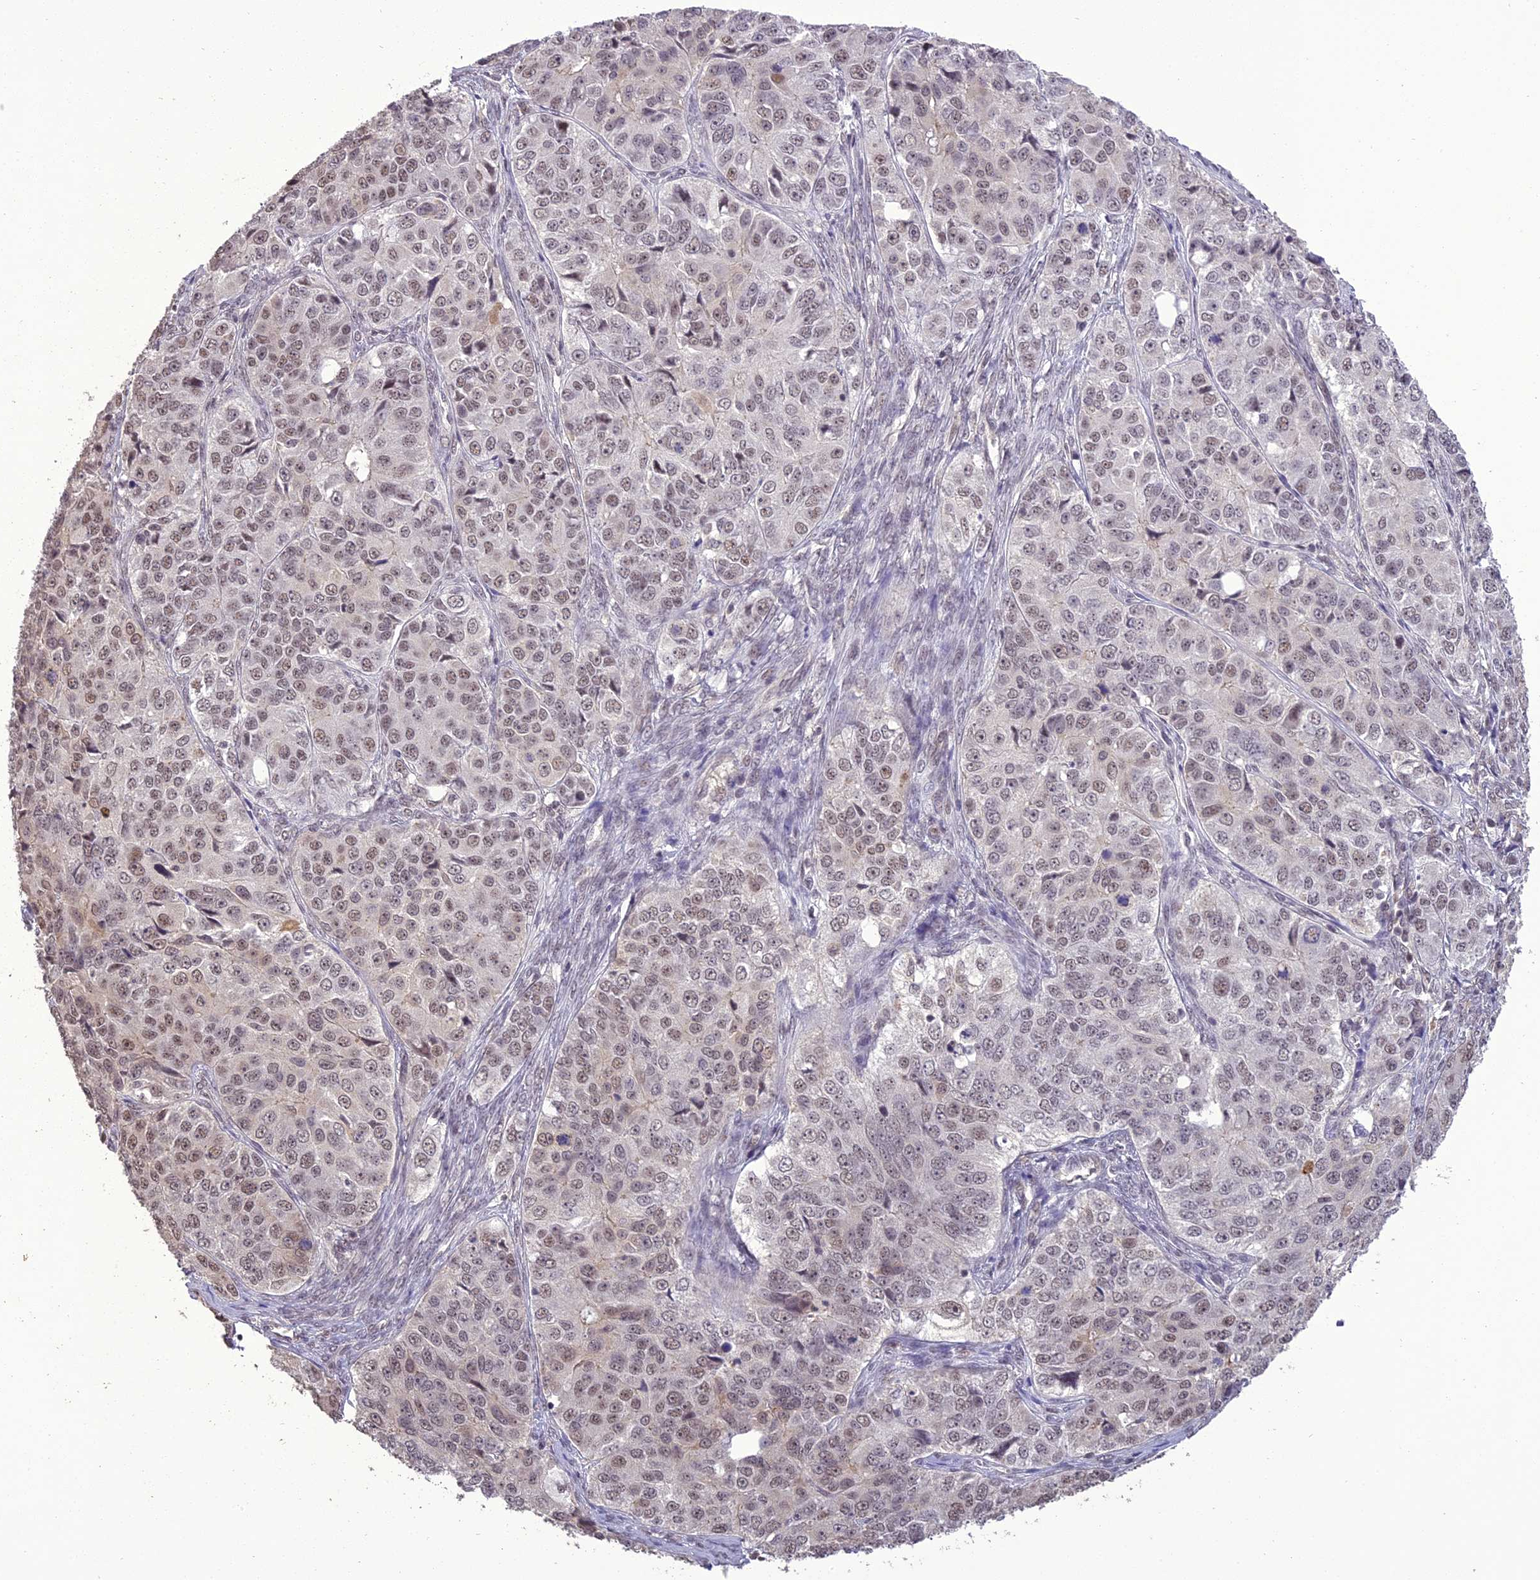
{"staining": {"intensity": "moderate", "quantity": "<25%", "location": "nuclear"}, "tissue": "ovarian cancer", "cell_type": "Tumor cells", "image_type": "cancer", "snomed": [{"axis": "morphology", "description": "Carcinoma, endometroid"}, {"axis": "topography", "description": "Ovary"}], "caption": "Ovarian cancer (endometroid carcinoma) stained with a protein marker shows moderate staining in tumor cells.", "gene": "TIGD7", "patient": {"sex": "female", "age": 51}}